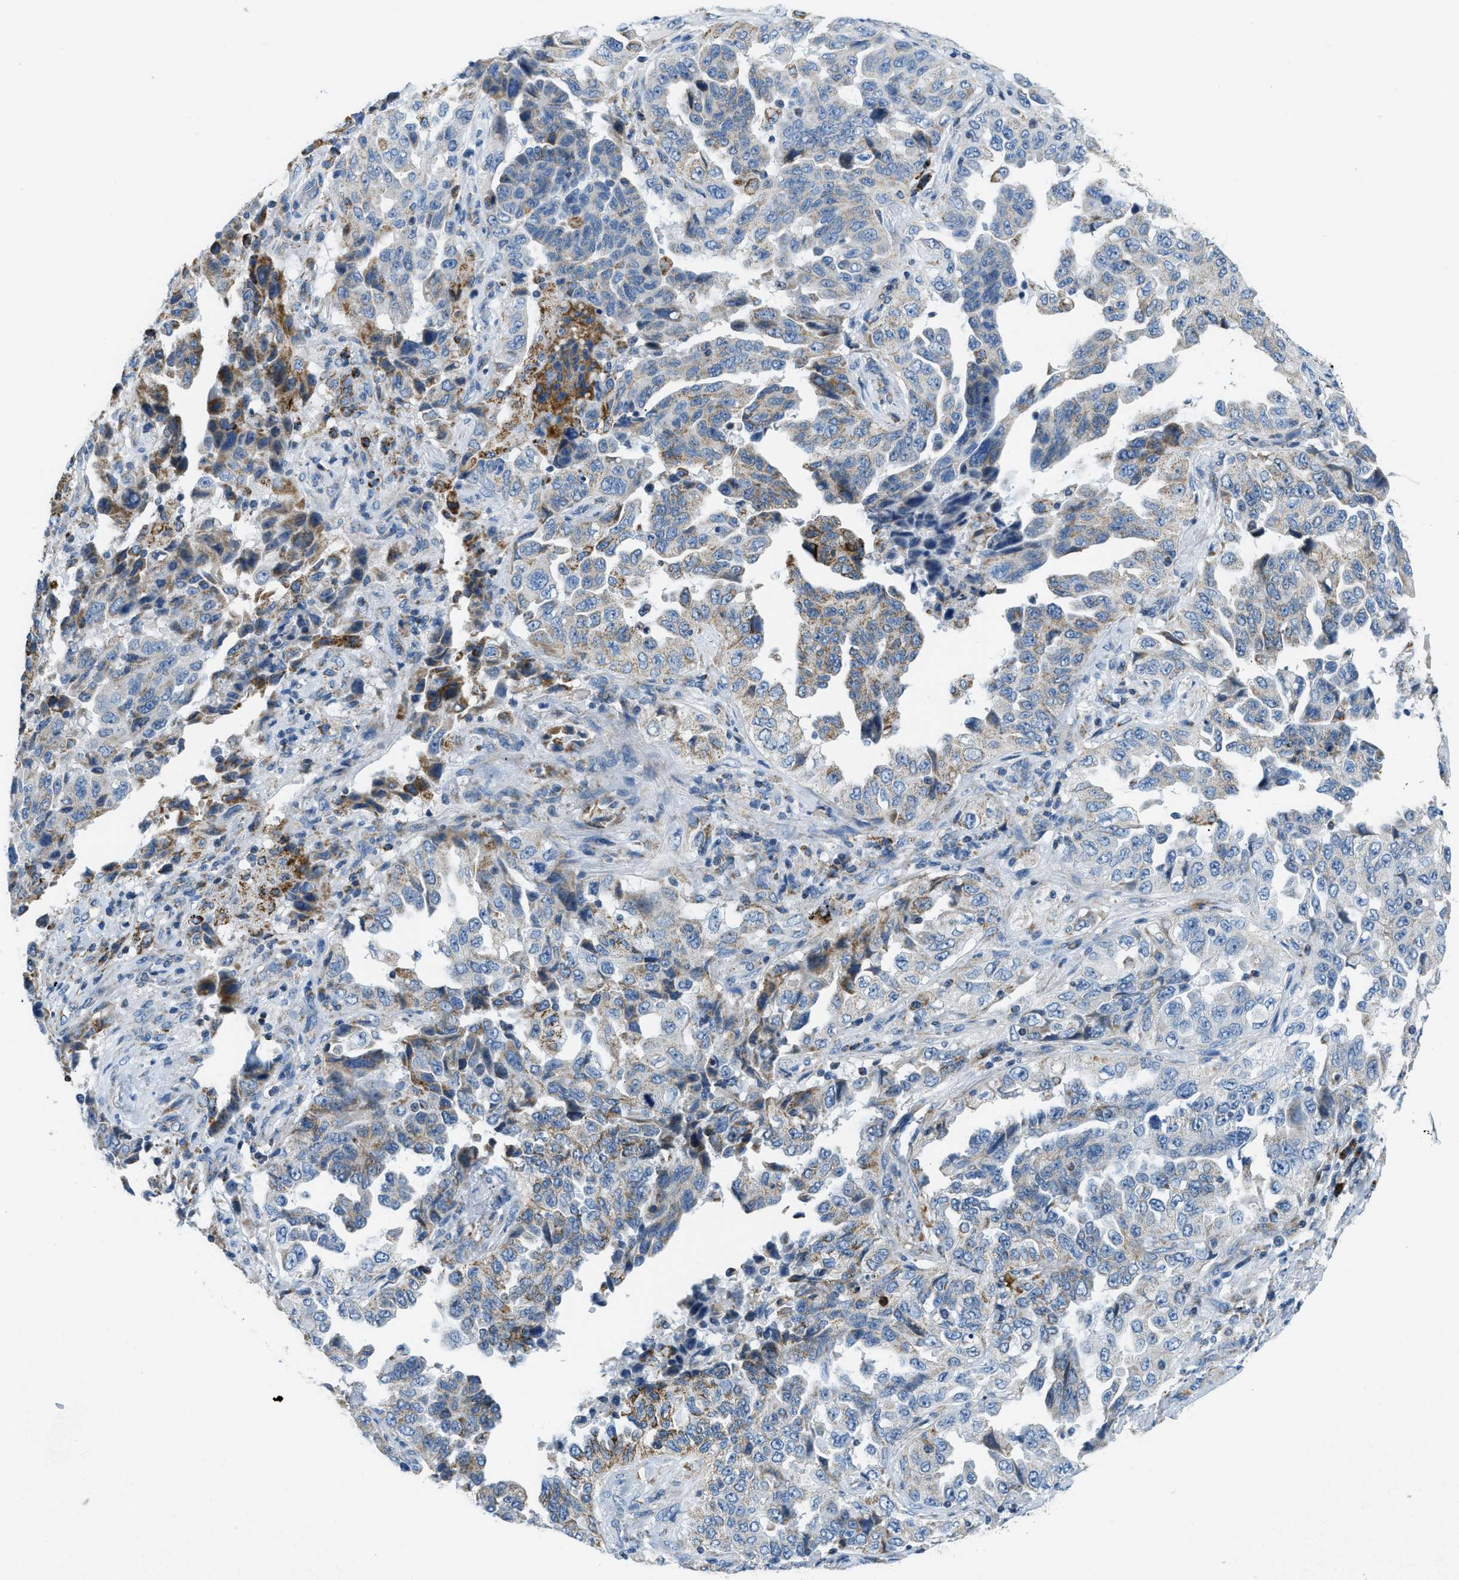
{"staining": {"intensity": "moderate", "quantity": "<25%", "location": "cytoplasmic/membranous"}, "tissue": "lung cancer", "cell_type": "Tumor cells", "image_type": "cancer", "snomed": [{"axis": "morphology", "description": "Adenocarcinoma, NOS"}, {"axis": "topography", "description": "Lung"}], "caption": "This is a micrograph of immunohistochemistry (IHC) staining of lung cancer (adenocarcinoma), which shows moderate expression in the cytoplasmic/membranous of tumor cells.", "gene": "ACADVL", "patient": {"sex": "female", "age": 51}}